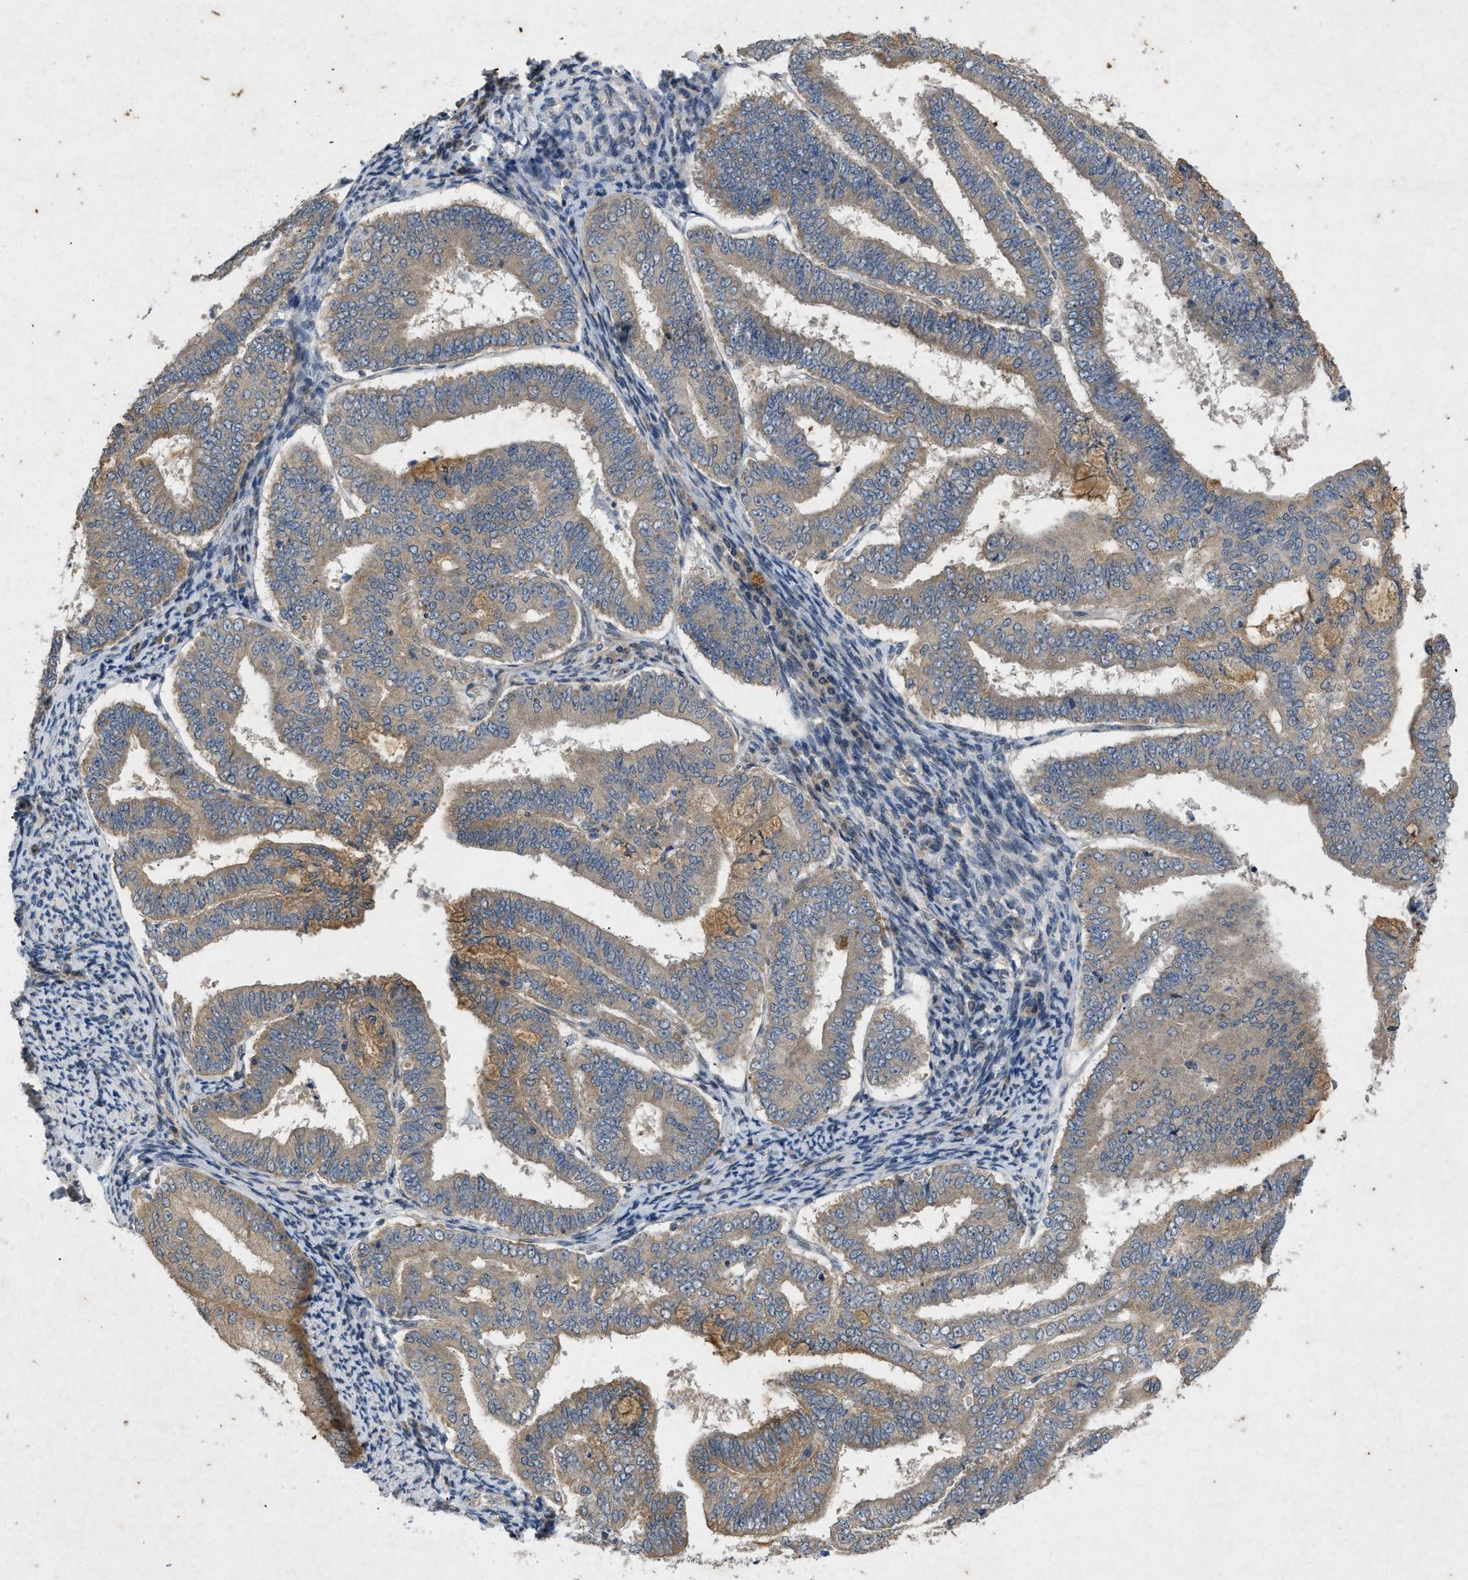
{"staining": {"intensity": "moderate", "quantity": ">75%", "location": "cytoplasmic/membranous"}, "tissue": "endometrial cancer", "cell_type": "Tumor cells", "image_type": "cancer", "snomed": [{"axis": "morphology", "description": "Adenocarcinoma, NOS"}, {"axis": "topography", "description": "Endometrium"}], "caption": "Moderate cytoplasmic/membranous expression for a protein is seen in about >75% of tumor cells of adenocarcinoma (endometrial) using immunohistochemistry.", "gene": "PRKG2", "patient": {"sex": "female", "age": 63}}